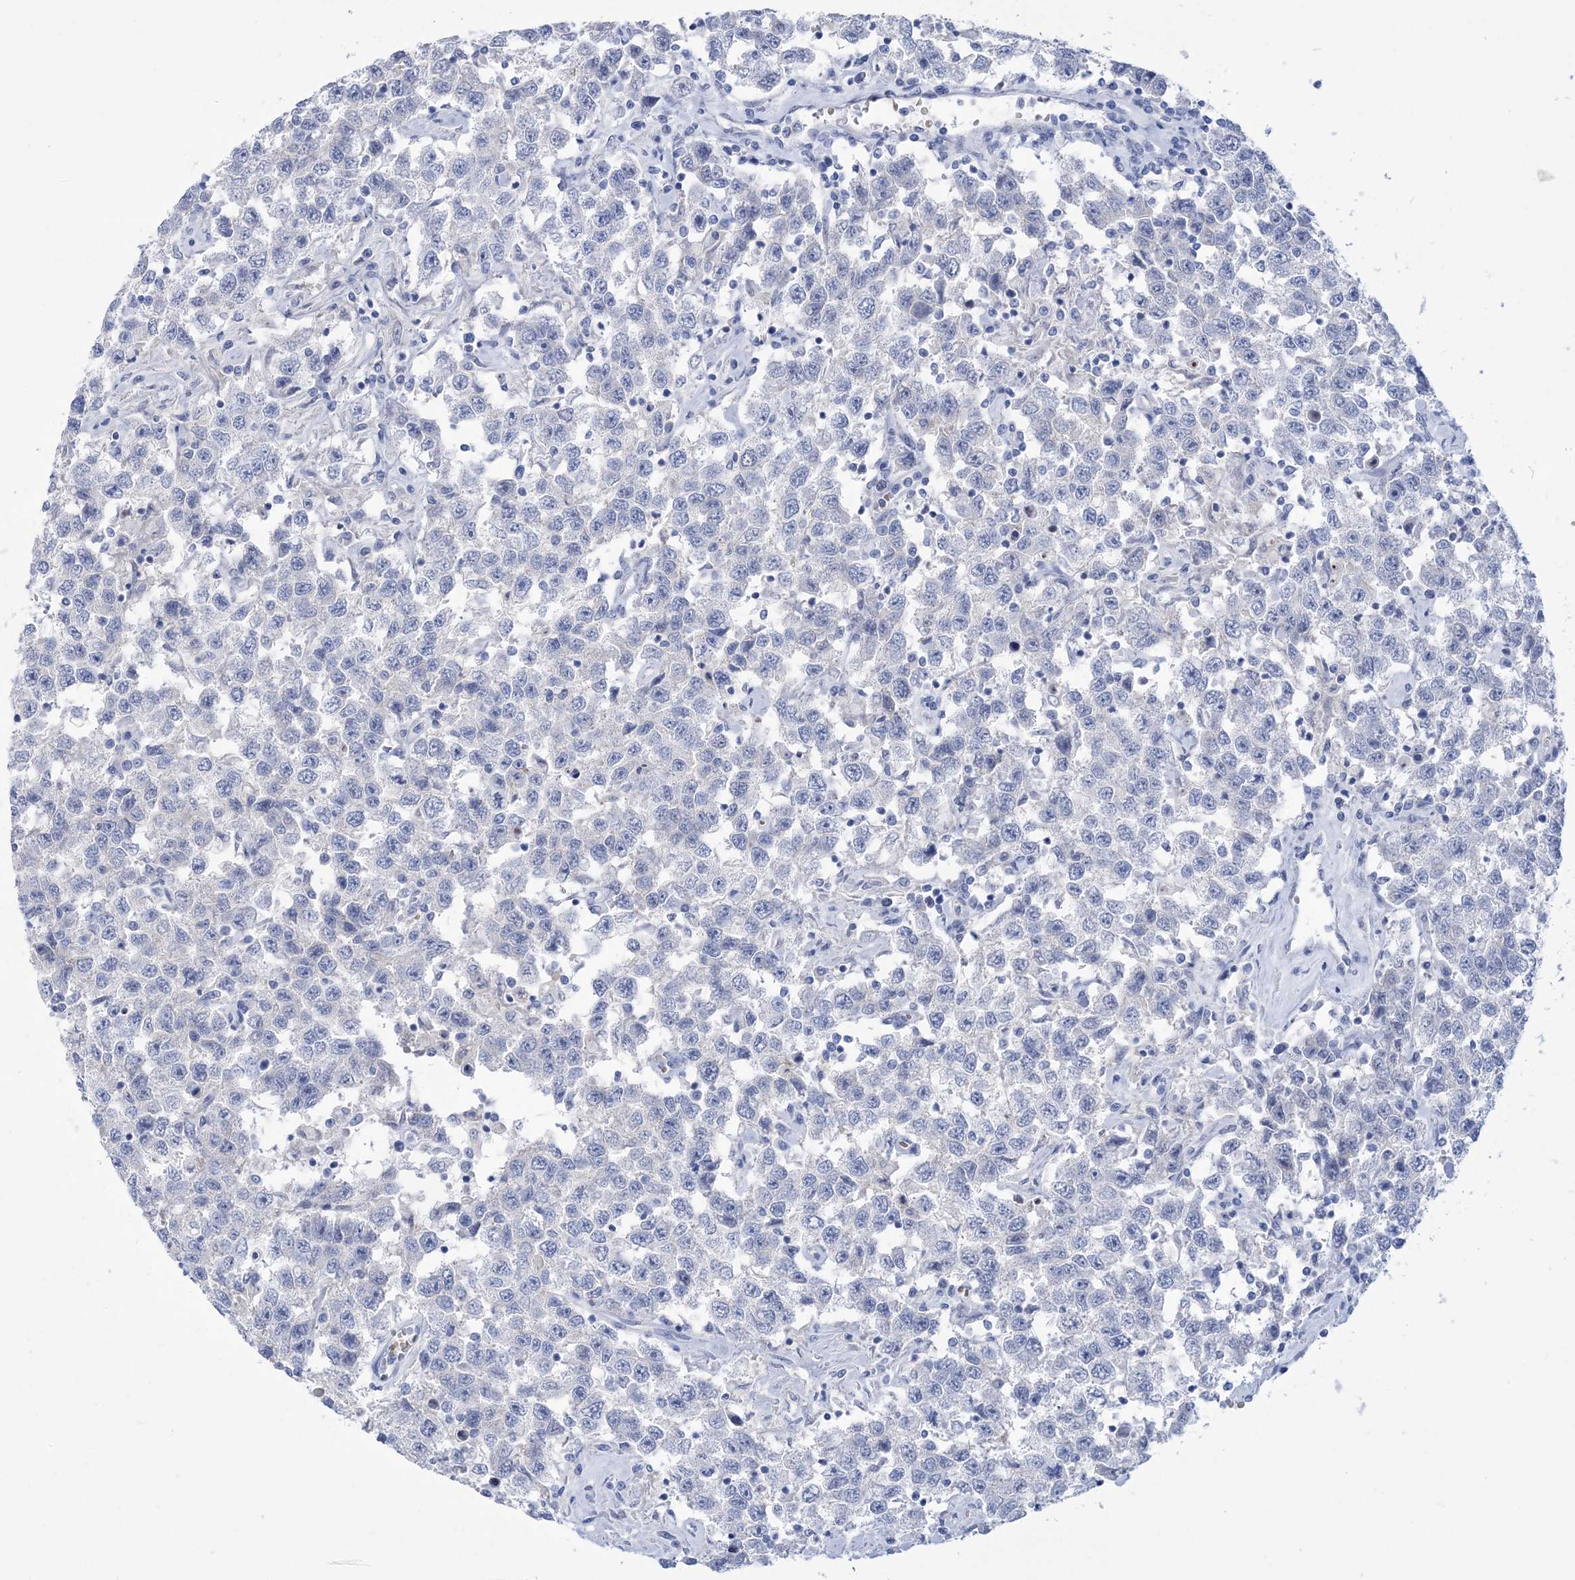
{"staining": {"intensity": "negative", "quantity": "none", "location": "none"}, "tissue": "testis cancer", "cell_type": "Tumor cells", "image_type": "cancer", "snomed": [{"axis": "morphology", "description": "Seminoma, NOS"}, {"axis": "topography", "description": "Testis"}], "caption": "High power microscopy histopathology image of an immunohistochemistry histopathology image of seminoma (testis), revealing no significant expression in tumor cells.", "gene": "WDR74", "patient": {"sex": "male", "age": 41}}